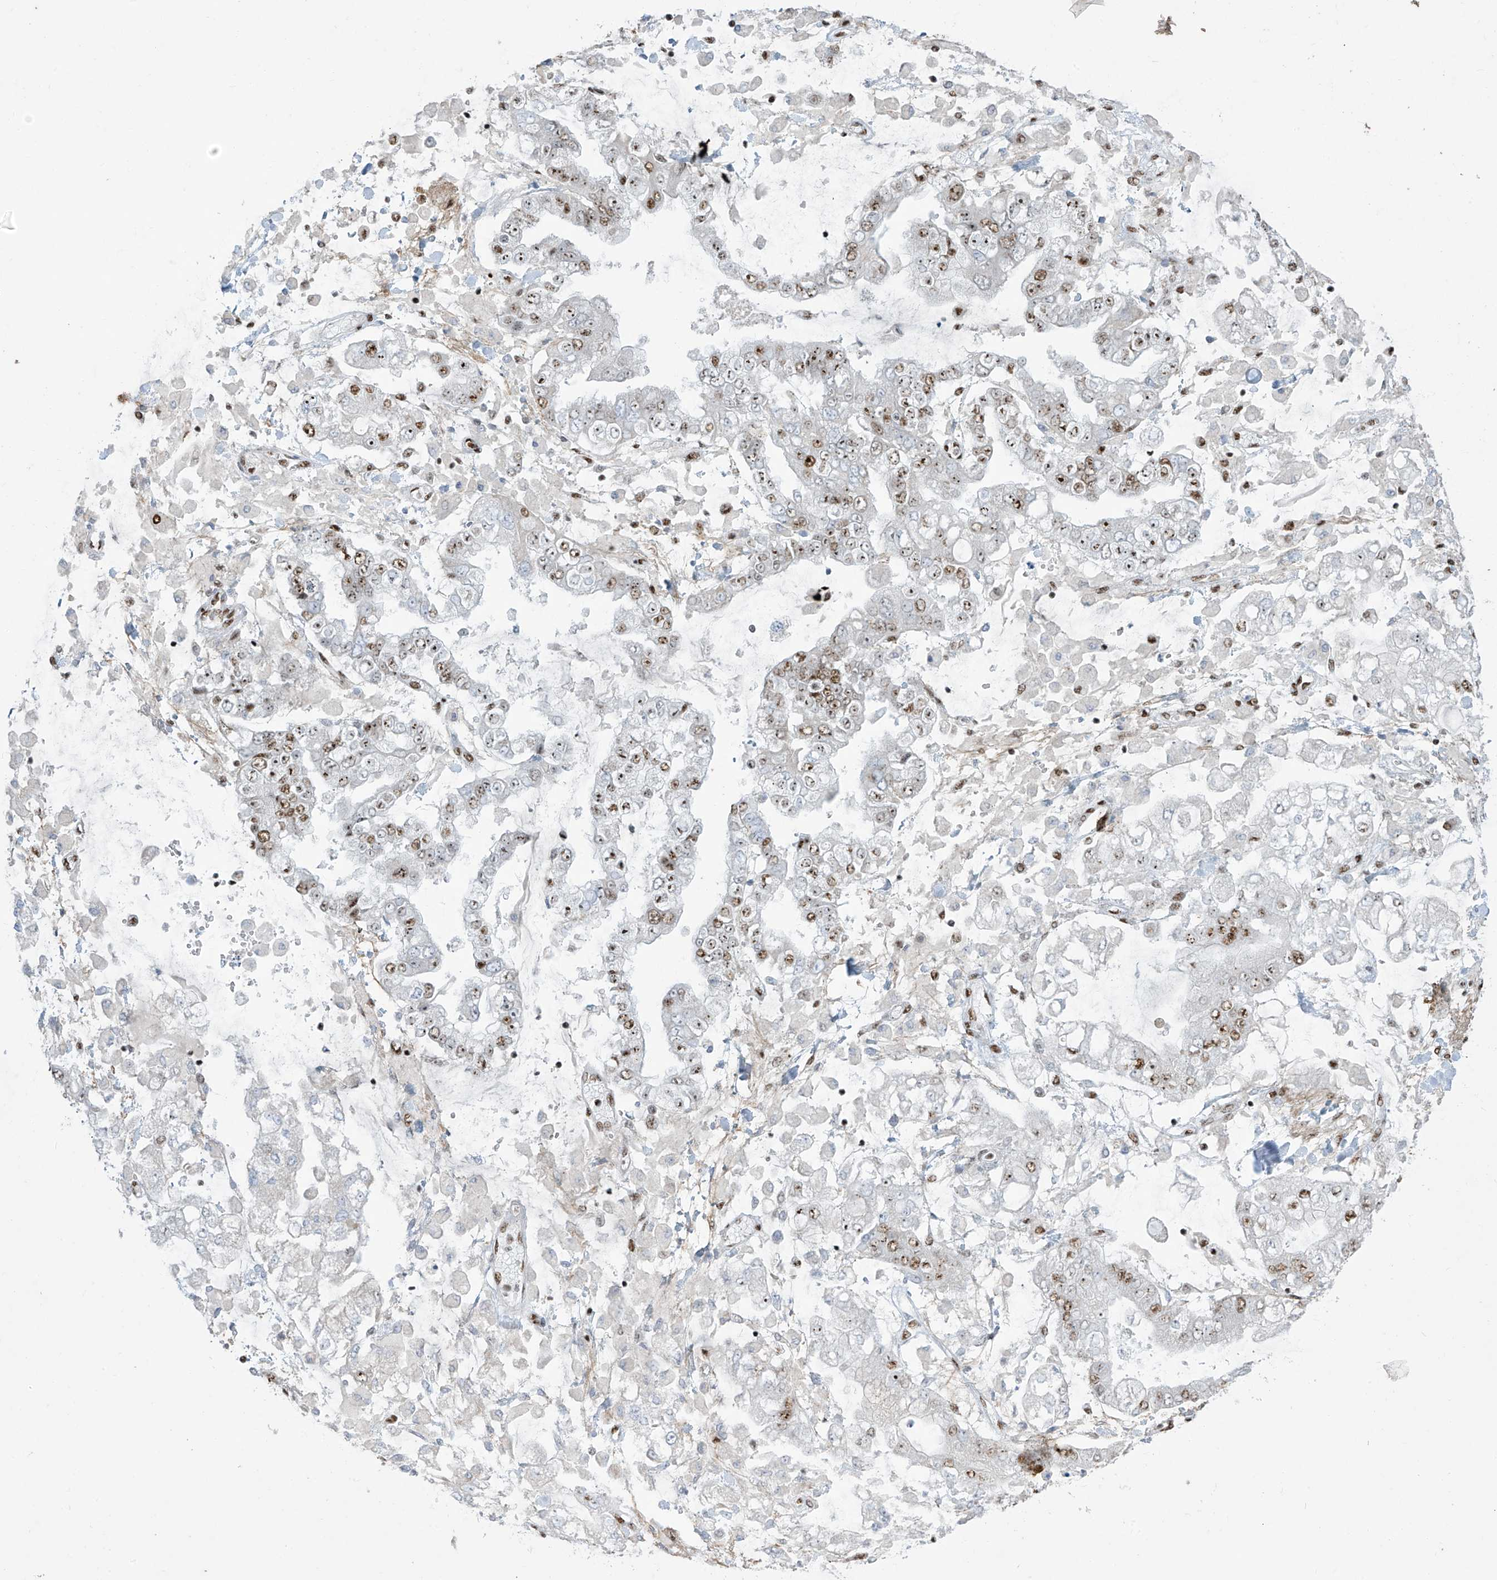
{"staining": {"intensity": "moderate", "quantity": "<25%", "location": "nuclear"}, "tissue": "stomach cancer", "cell_type": "Tumor cells", "image_type": "cancer", "snomed": [{"axis": "morphology", "description": "Normal tissue, NOS"}, {"axis": "morphology", "description": "Adenocarcinoma, NOS"}, {"axis": "topography", "description": "Stomach, upper"}, {"axis": "topography", "description": "Stomach"}], "caption": "A brown stain shows moderate nuclear expression of a protein in adenocarcinoma (stomach) tumor cells. Nuclei are stained in blue.", "gene": "MS4A6A", "patient": {"sex": "male", "age": 76}}